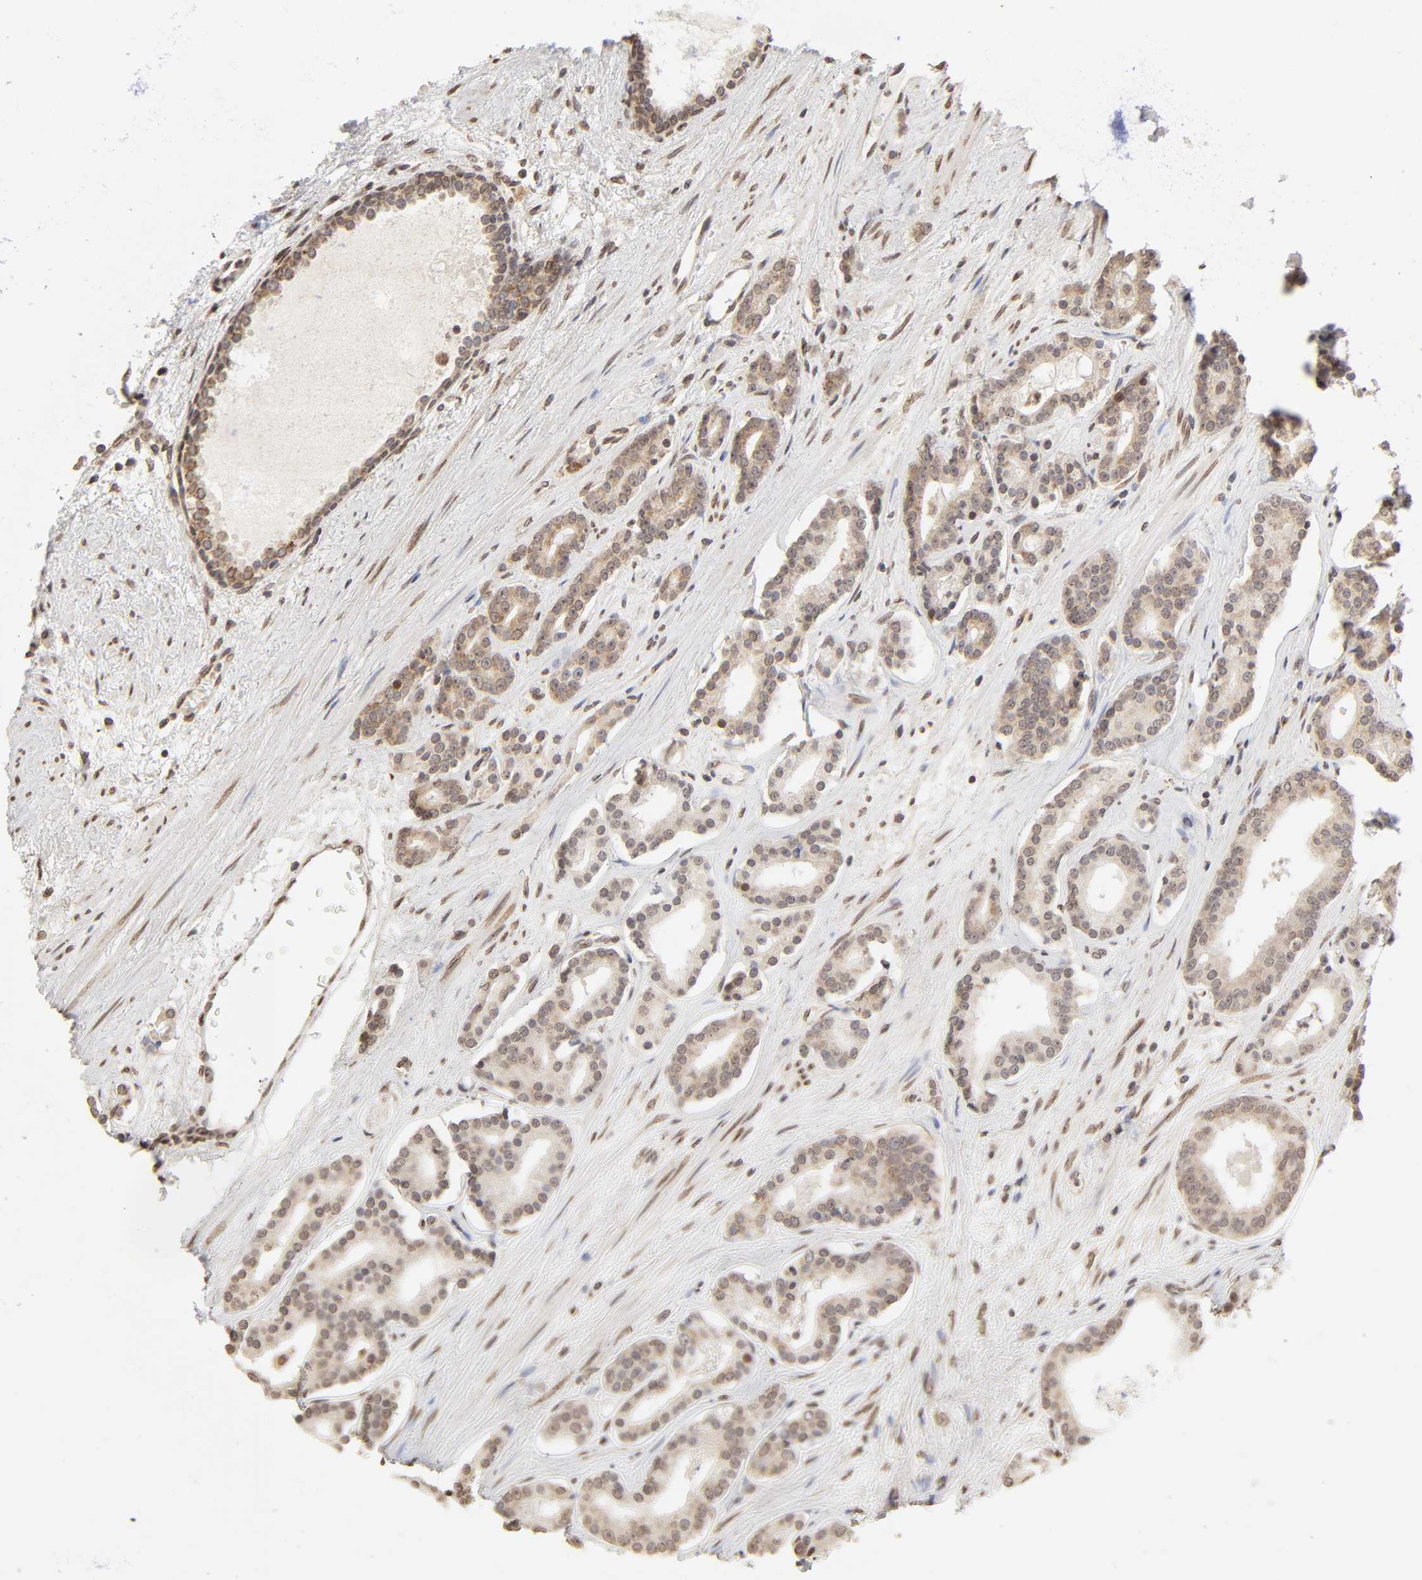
{"staining": {"intensity": "weak", "quantity": ">75%", "location": "cytoplasmic/membranous"}, "tissue": "prostate cancer", "cell_type": "Tumor cells", "image_type": "cancer", "snomed": [{"axis": "morphology", "description": "Adenocarcinoma, Low grade"}, {"axis": "topography", "description": "Prostate"}], "caption": "Immunohistochemical staining of human adenocarcinoma (low-grade) (prostate) demonstrates weak cytoplasmic/membranous protein staining in approximately >75% of tumor cells.", "gene": "MLLT6", "patient": {"sex": "male", "age": 63}}